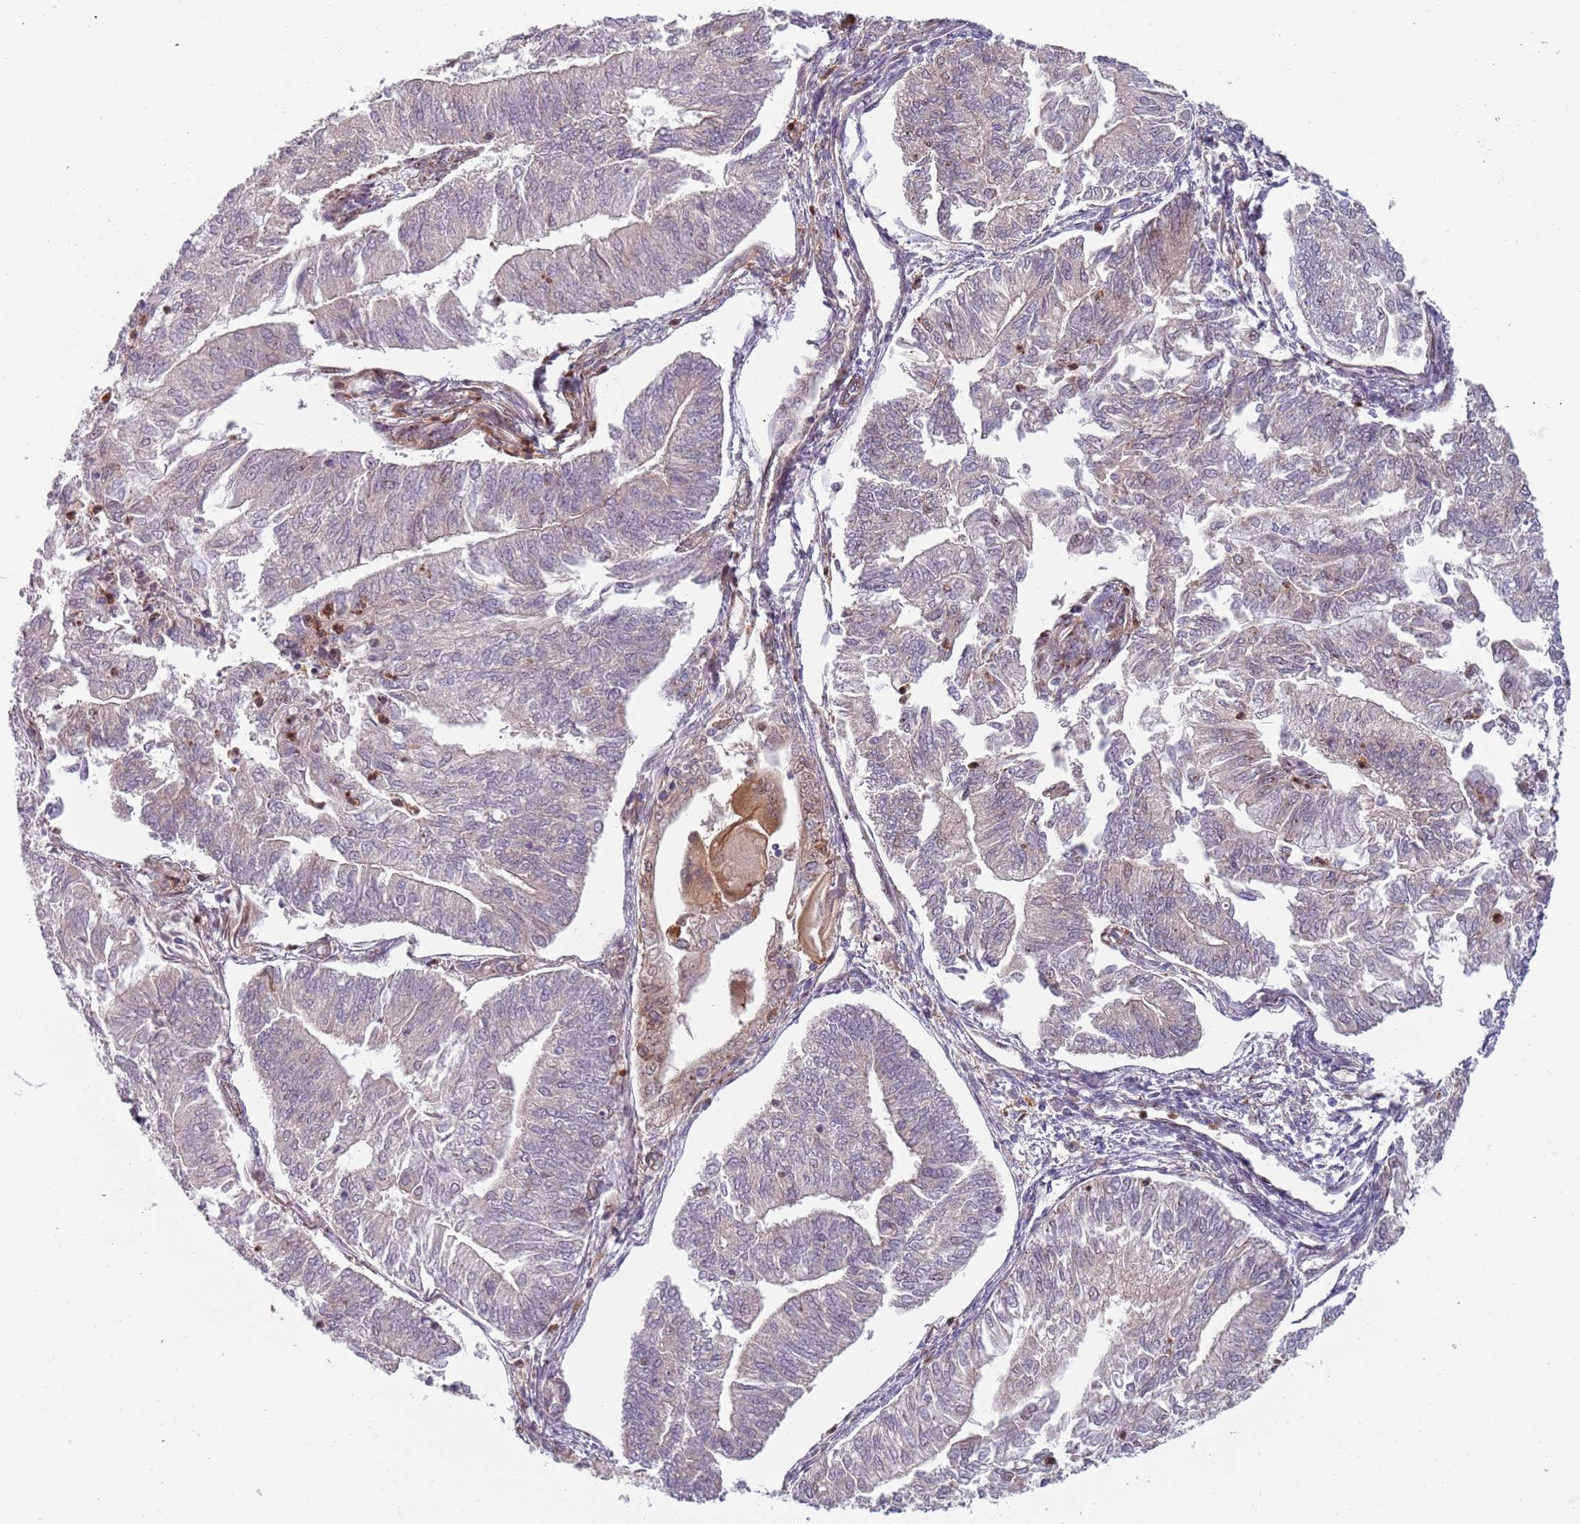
{"staining": {"intensity": "moderate", "quantity": "25%-75%", "location": "cytoplasmic/membranous"}, "tissue": "smooth muscle", "cell_type": "Smooth muscle cells", "image_type": "normal", "snomed": [{"axis": "morphology", "description": "Normal tissue, NOS"}, {"axis": "topography", "description": "Smooth muscle"}, {"axis": "topography", "description": "Uterus"}], "caption": "Immunohistochemistry (IHC) photomicrograph of benign human smooth muscle stained for a protein (brown), which demonstrates medium levels of moderate cytoplasmic/membranous expression in about 25%-75% of smooth muscle cells.", "gene": "NADK", "patient": {"sex": "female", "age": 59}}